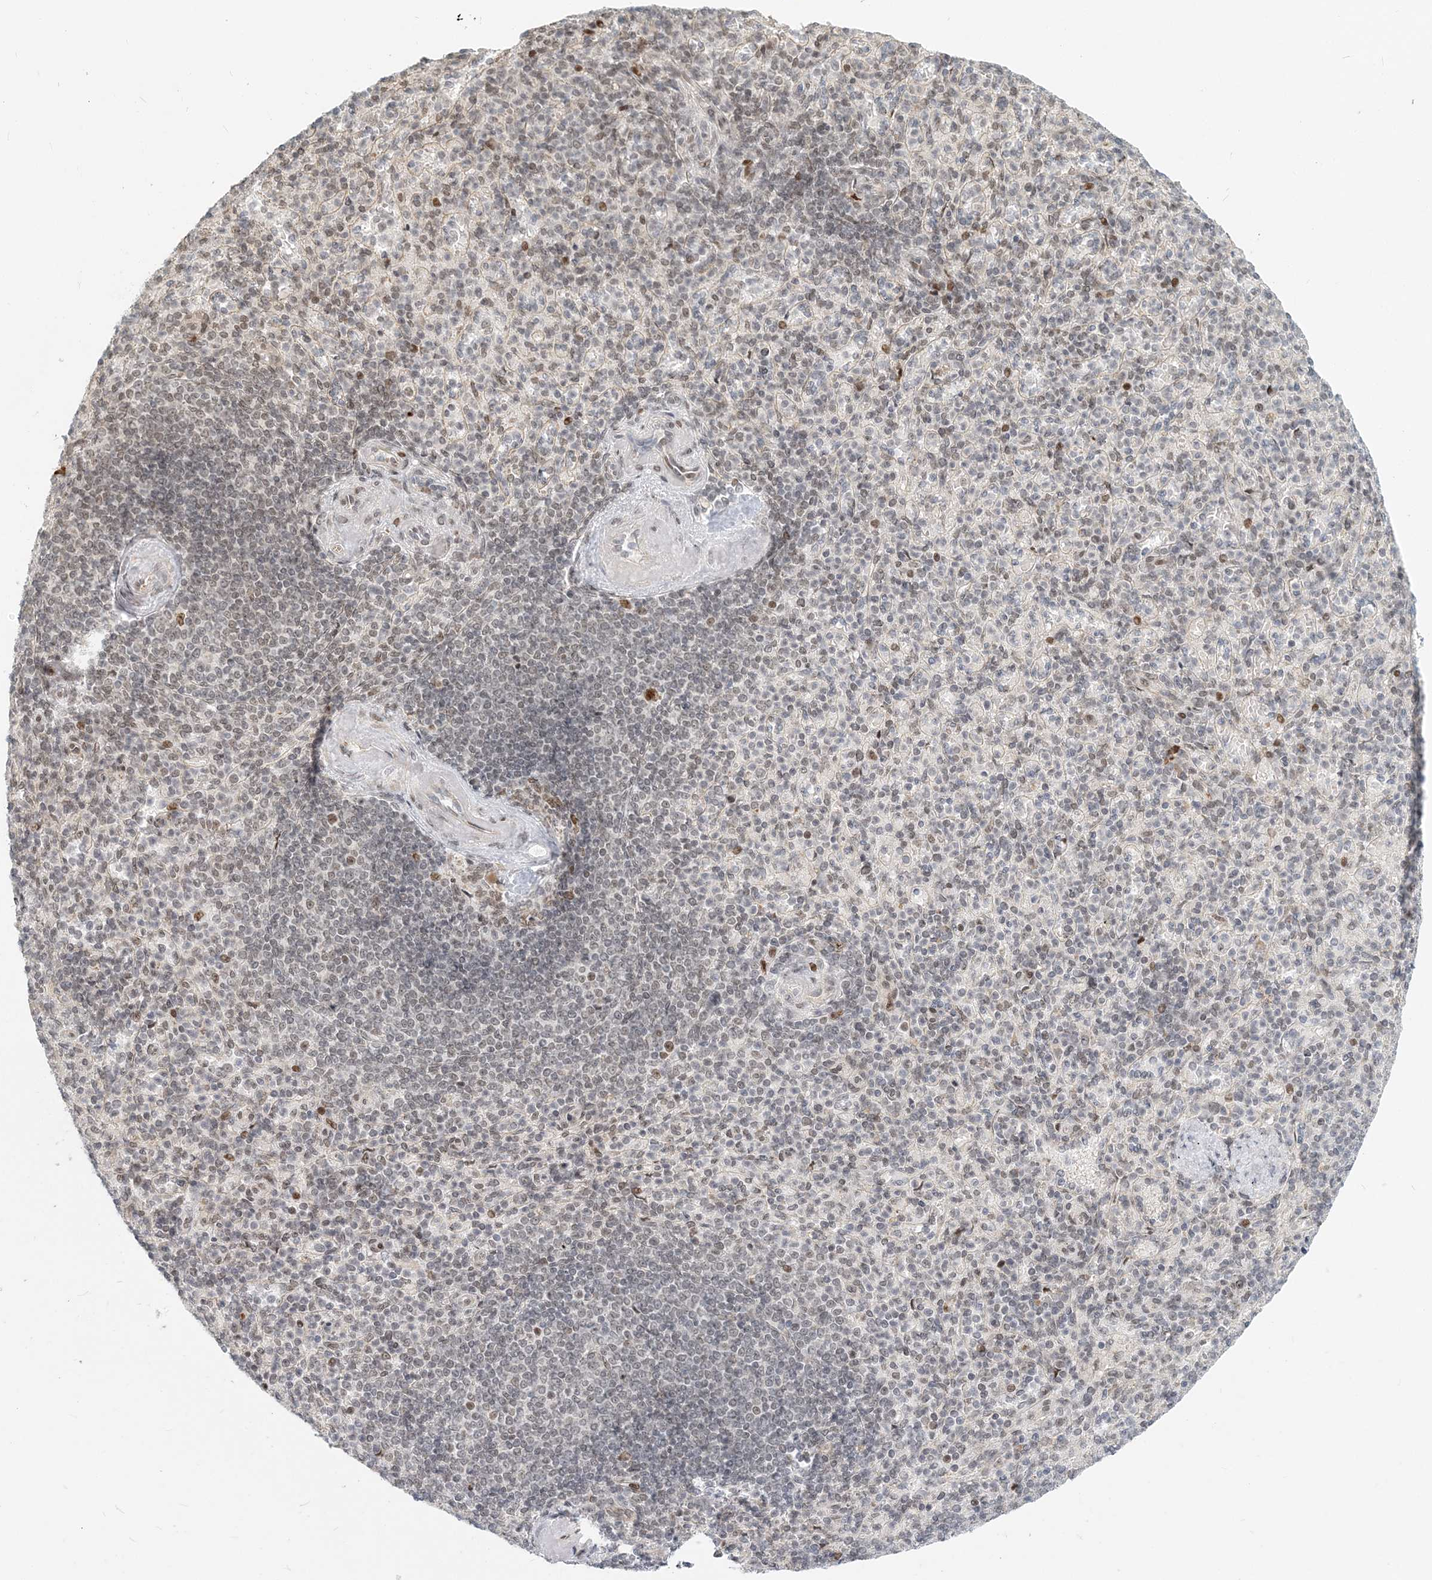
{"staining": {"intensity": "moderate", "quantity": "<25%", "location": "nuclear"}, "tissue": "spleen", "cell_type": "Cells in red pulp", "image_type": "normal", "snomed": [{"axis": "morphology", "description": "Normal tissue, NOS"}, {"axis": "topography", "description": "Spleen"}], "caption": "Protein expression analysis of normal spleen exhibits moderate nuclear expression in approximately <25% of cells in red pulp. (DAB = brown stain, brightfield microscopy at high magnification).", "gene": "BAZ1B", "patient": {"sex": "female", "age": 74}}